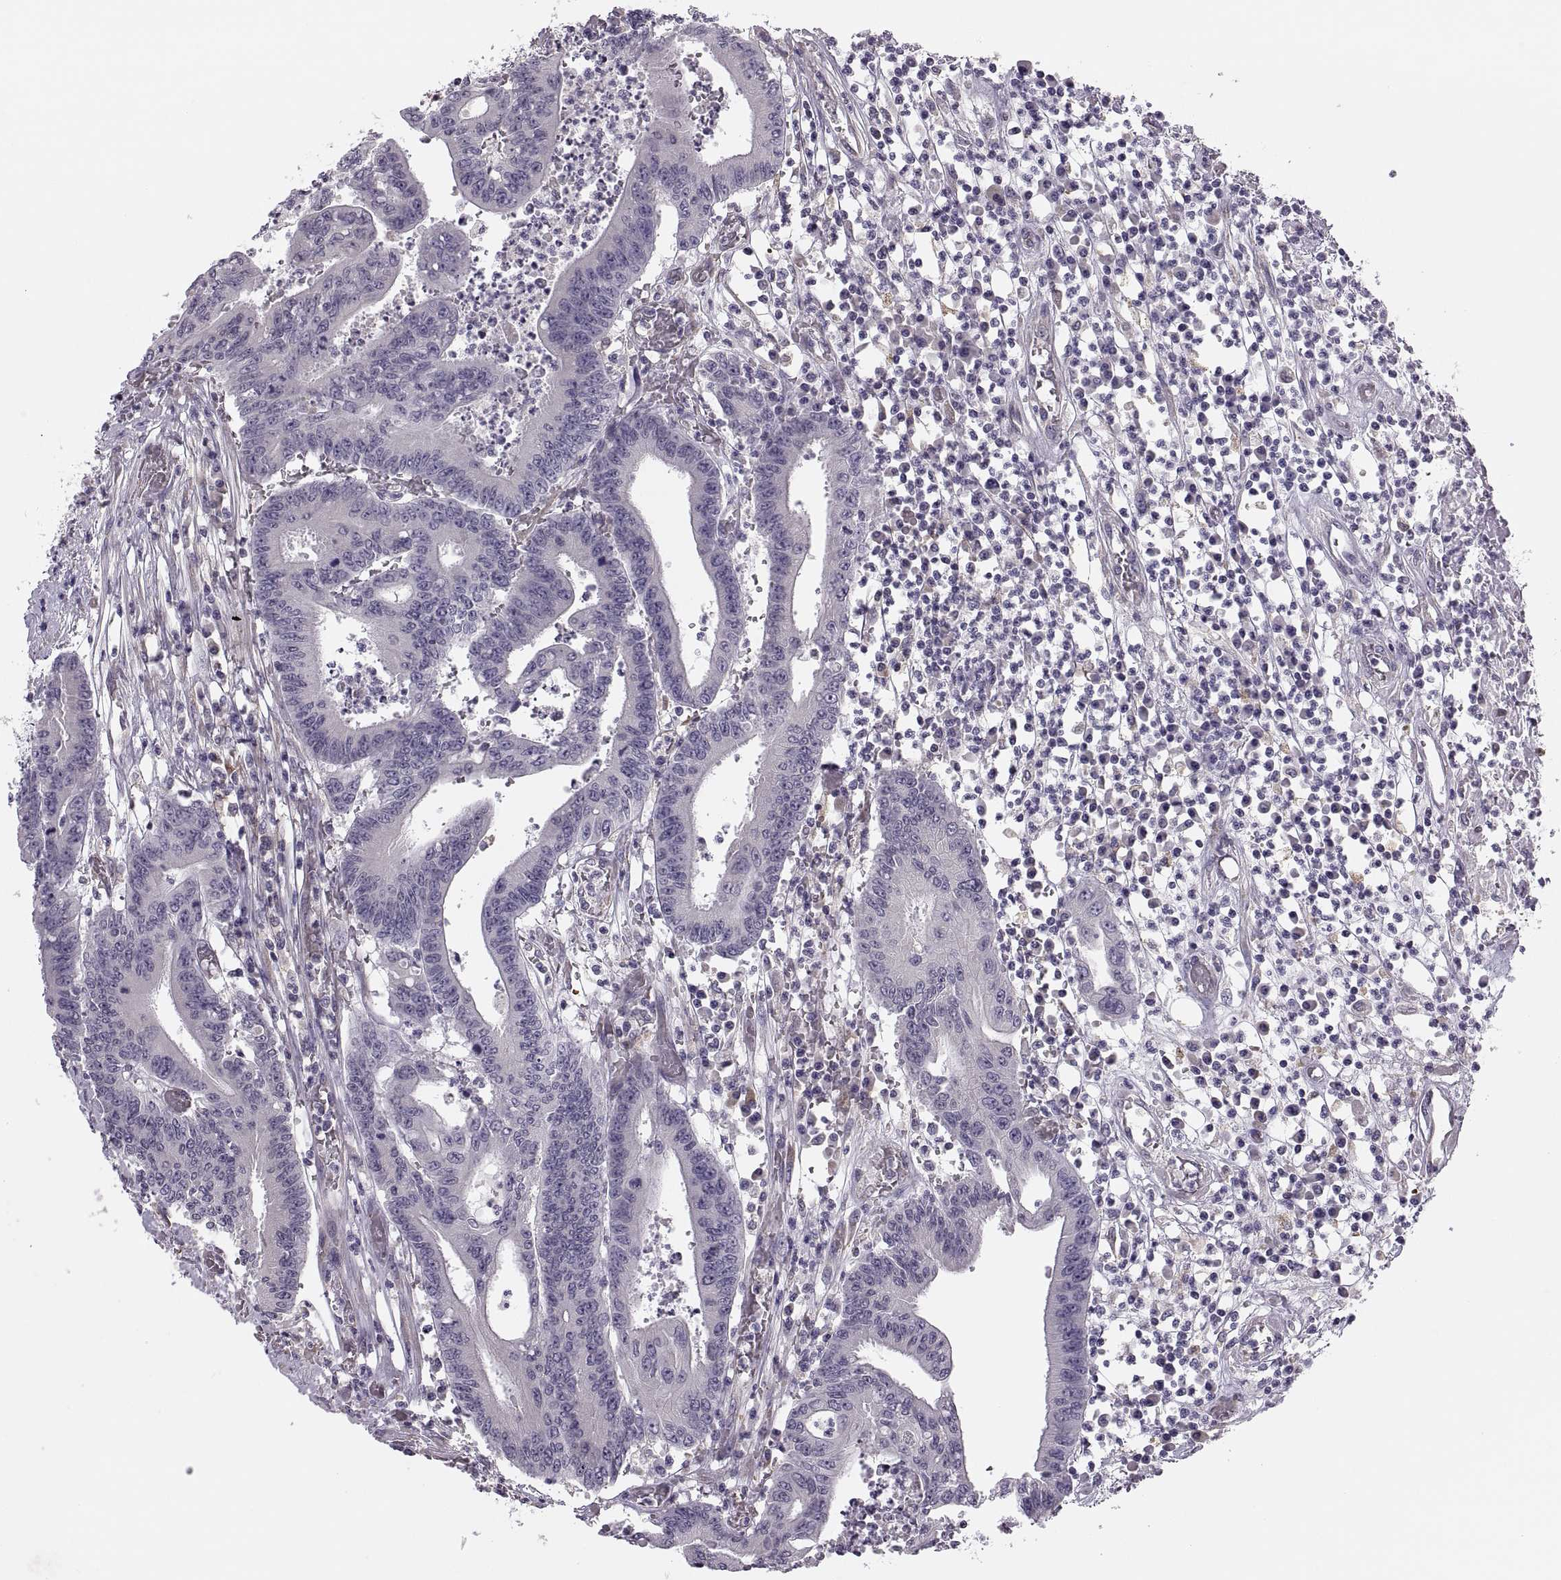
{"staining": {"intensity": "negative", "quantity": "none", "location": "none"}, "tissue": "colorectal cancer", "cell_type": "Tumor cells", "image_type": "cancer", "snomed": [{"axis": "morphology", "description": "Adenocarcinoma, NOS"}, {"axis": "topography", "description": "Rectum"}], "caption": "A histopathology image of human colorectal cancer (adenocarcinoma) is negative for staining in tumor cells.", "gene": "LETM2", "patient": {"sex": "male", "age": 54}}